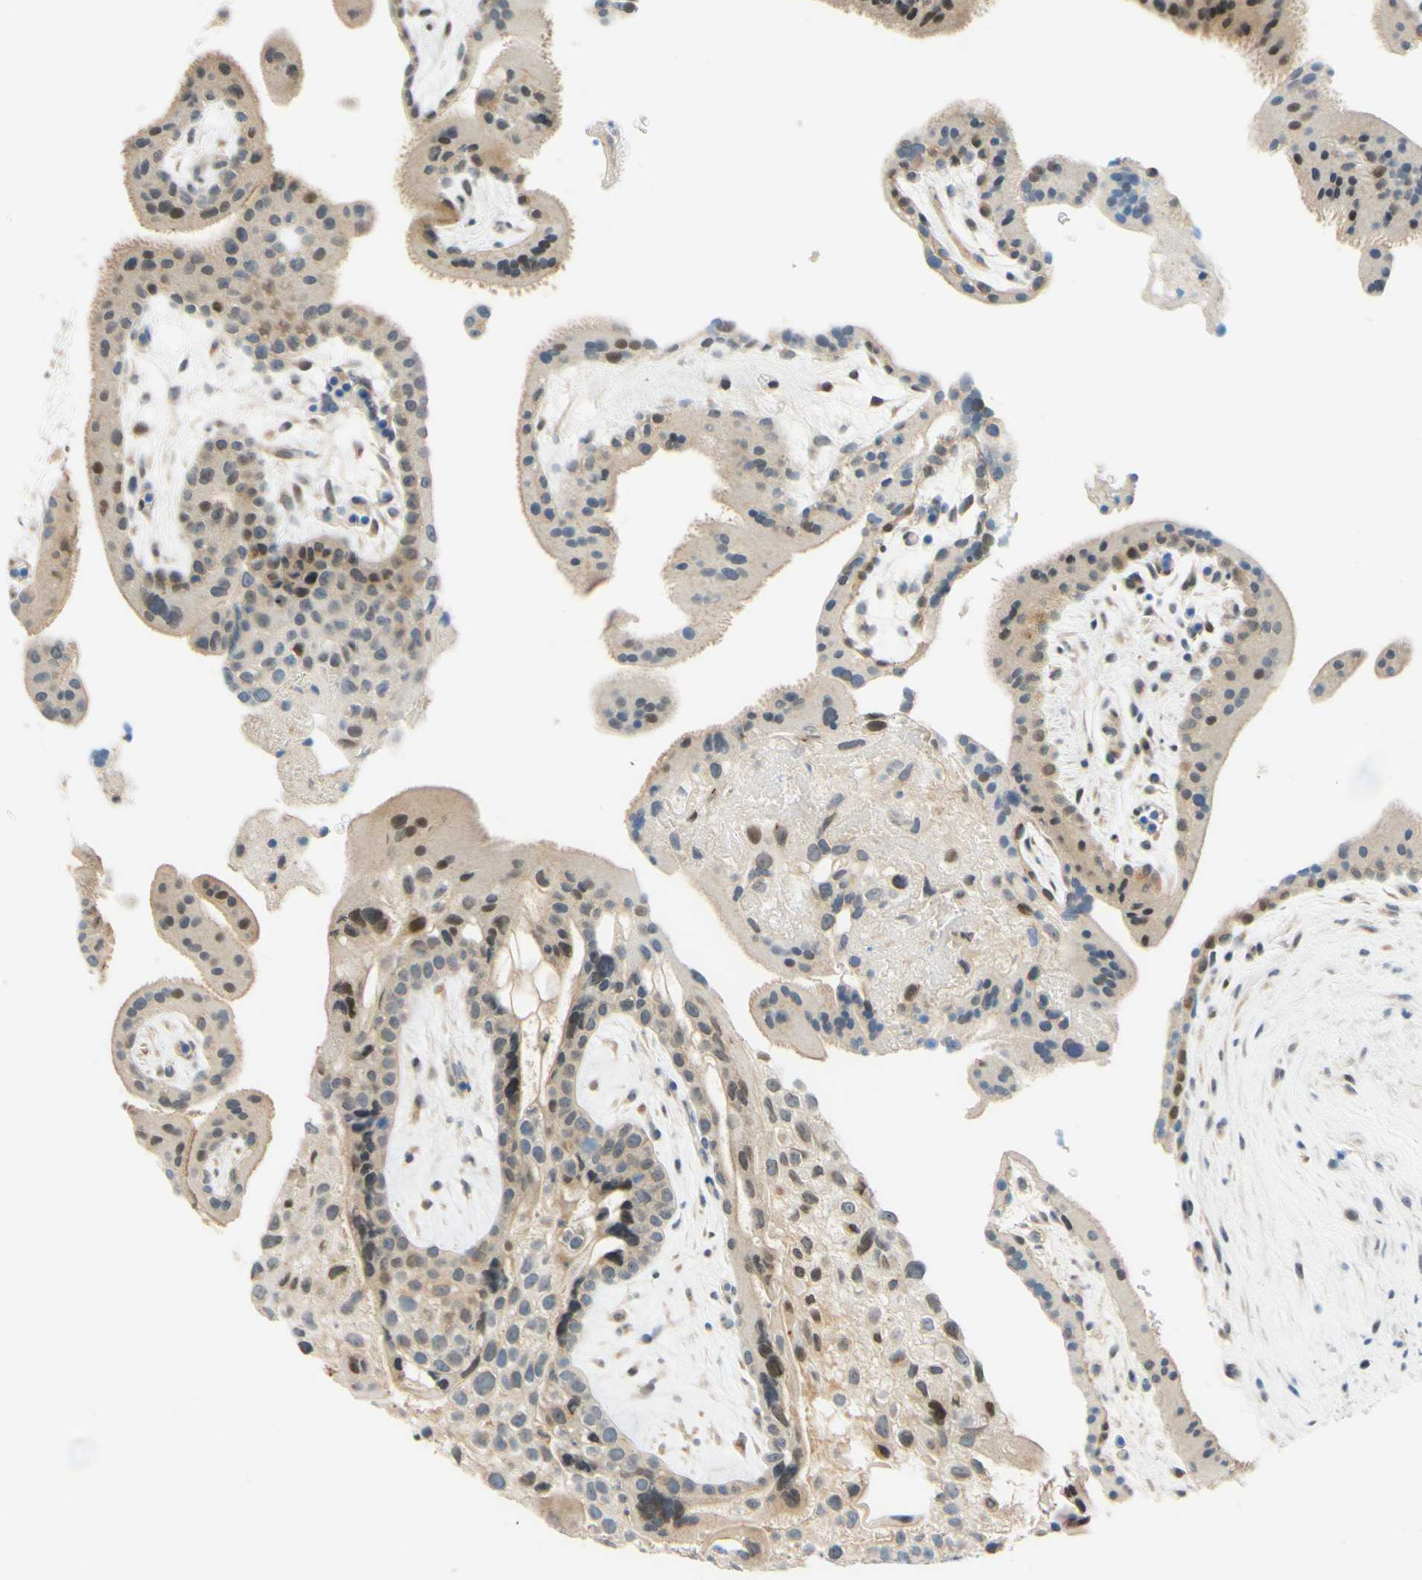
{"staining": {"intensity": "moderate", "quantity": ">75%", "location": "nuclear"}, "tissue": "placenta", "cell_type": "Decidual cells", "image_type": "normal", "snomed": [{"axis": "morphology", "description": "Normal tissue, NOS"}, {"axis": "topography", "description": "Placenta"}], "caption": "Protein analysis of normal placenta displays moderate nuclear staining in about >75% of decidual cells.", "gene": "C2CD2L", "patient": {"sex": "female", "age": 19}}